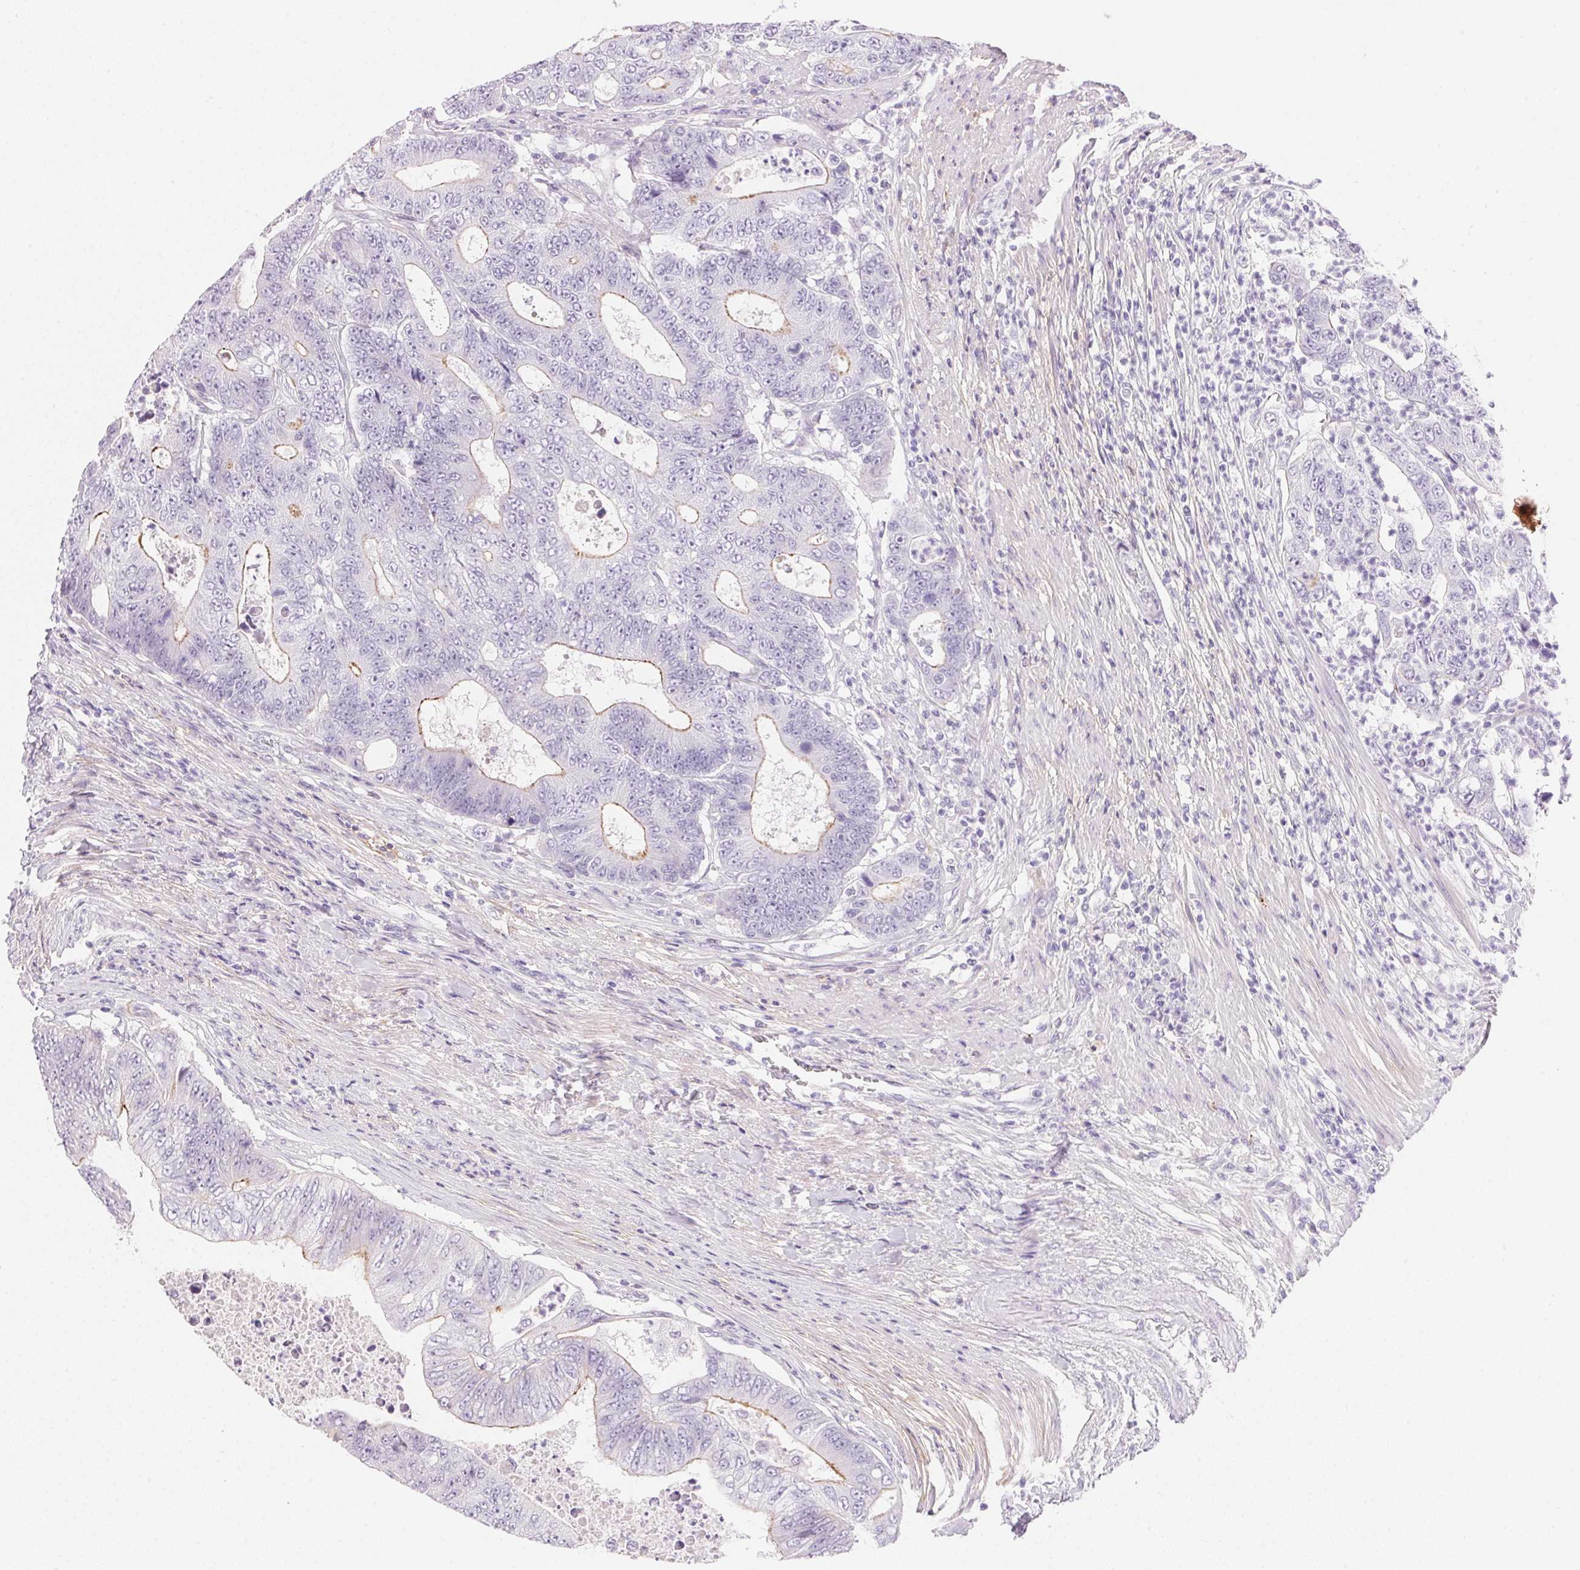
{"staining": {"intensity": "weak", "quantity": "<25%", "location": "cytoplasmic/membranous"}, "tissue": "colorectal cancer", "cell_type": "Tumor cells", "image_type": "cancer", "snomed": [{"axis": "morphology", "description": "Adenocarcinoma, NOS"}, {"axis": "topography", "description": "Colon"}], "caption": "IHC histopathology image of neoplastic tissue: human adenocarcinoma (colorectal) stained with DAB (3,3'-diaminobenzidine) exhibits no significant protein staining in tumor cells.", "gene": "TEKT1", "patient": {"sex": "female", "age": 48}}